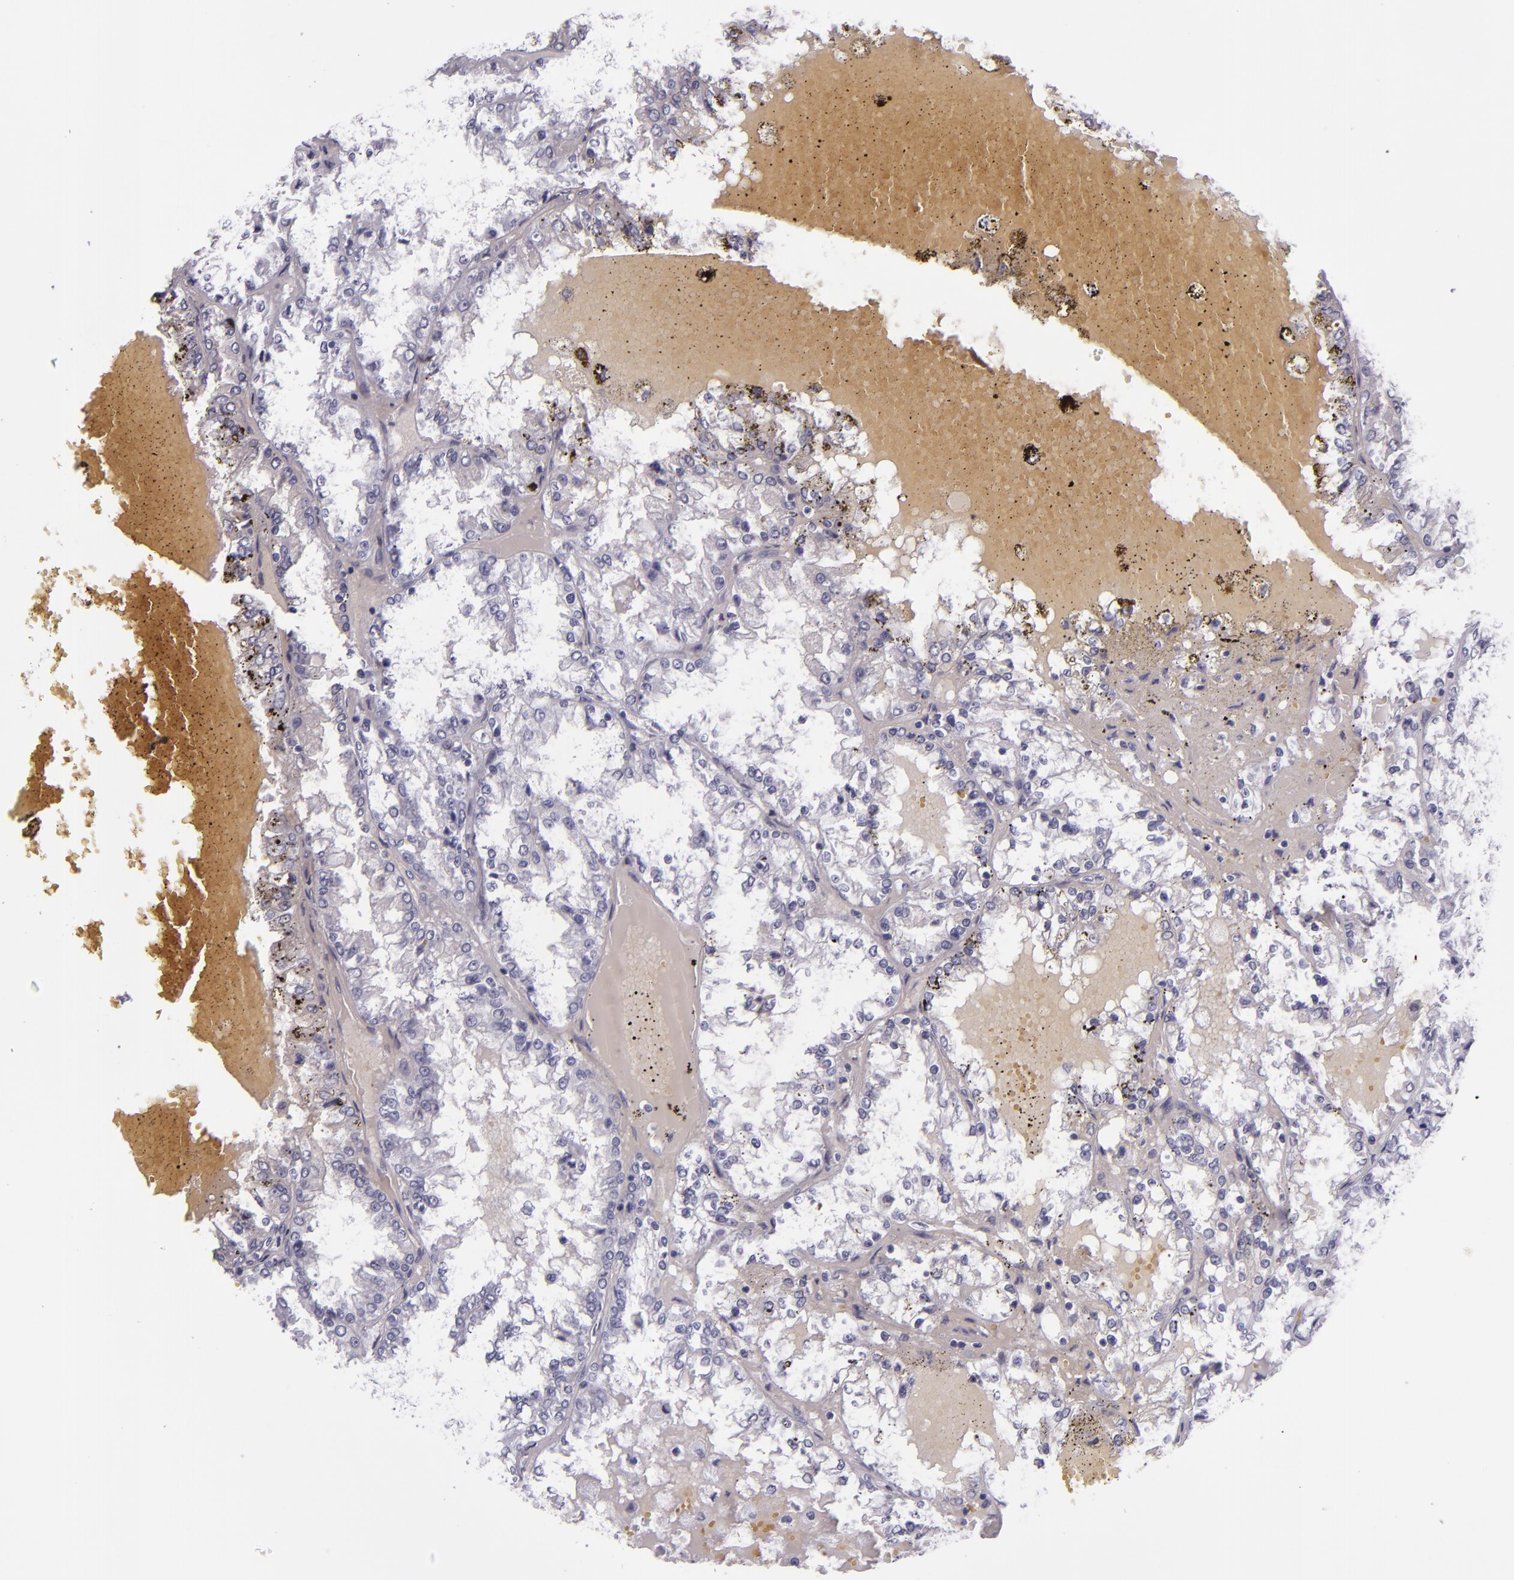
{"staining": {"intensity": "negative", "quantity": "none", "location": "none"}, "tissue": "renal cancer", "cell_type": "Tumor cells", "image_type": "cancer", "snomed": [{"axis": "morphology", "description": "Adenocarcinoma, NOS"}, {"axis": "topography", "description": "Kidney"}], "caption": "Tumor cells are negative for brown protein staining in renal cancer (adenocarcinoma). Nuclei are stained in blue.", "gene": "CR2", "patient": {"sex": "female", "age": 56}}